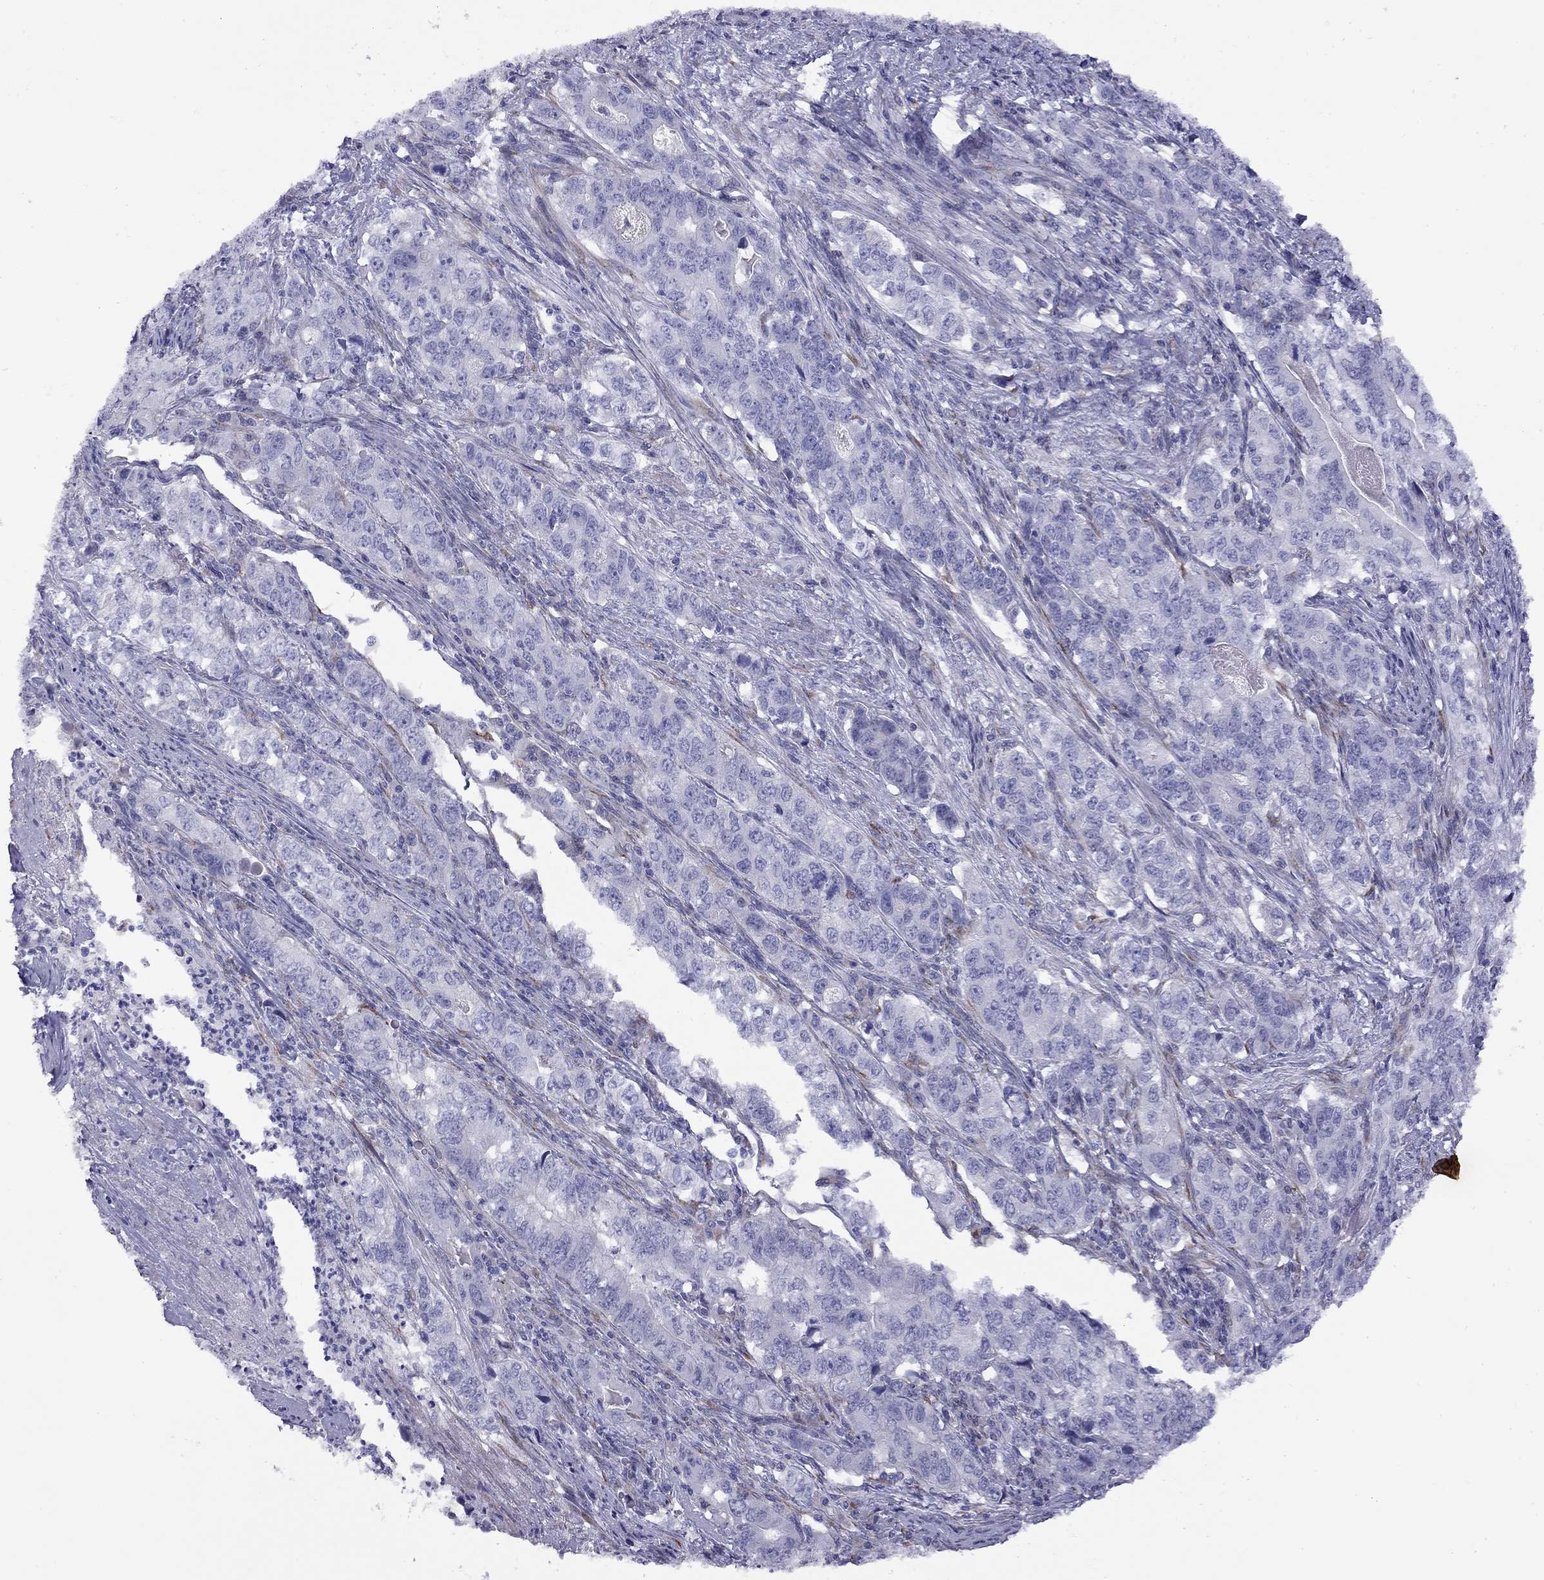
{"staining": {"intensity": "negative", "quantity": "none", "location": "none"}, "tissue": "stomach cancer", "cell_type": "Tumor cells", "image_type": "cancer", "snomed": [{"axis": "morphology", "description": "Adenocarcinoma, NOS"}, {"axis": "topography", "description": "Stomach, lower"}], "caption": "Stomach cancer was stained to show a protein in brown. There is no significant staining in tumor cells.", "gene": "CPNE4", "patient": {"sex": "female", "age": 72}}